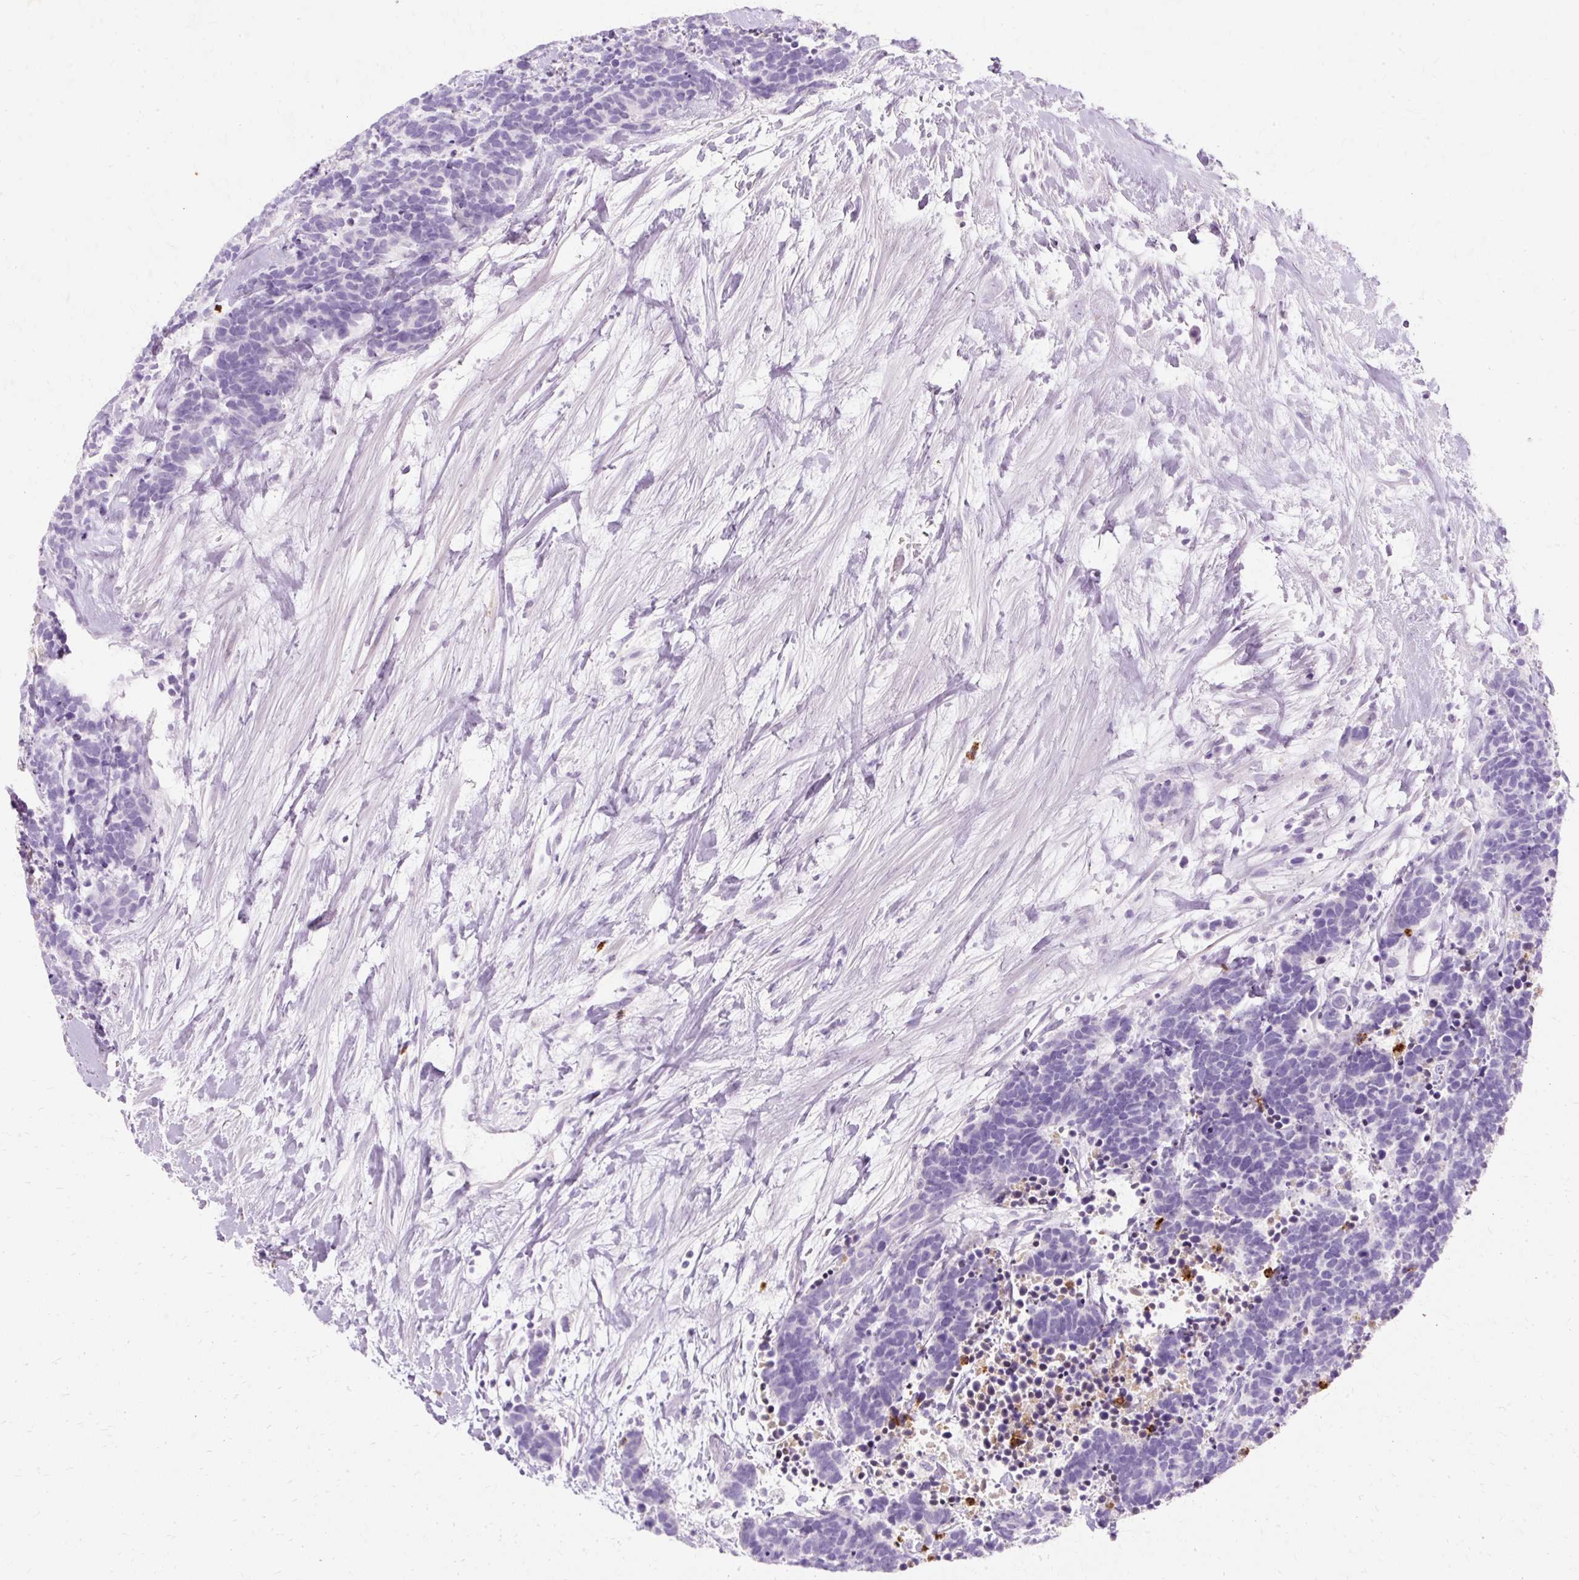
{"staining": {"intensity": "negative", "quantity": "none", "location": "none"}, "tissue": "carcinoid", "cell_type": "Tumor cells", "image_type": "cancer", "snomed": [{"axis": "morphology", "description": "Carcinoma, NOS"}, {"axis": "morphology", "description": "Carcinoid, malignant, NOS"}, {"axis": "topography", "description": "Prostate"}], "caption": "A high-resolution image shows IHC staining of carcinoid, which demonstrates no significant staining in tumor cells. The staining was performed using DAB (3,3'-diaminobenzidine) to visualize the protein expression in brown, while the nuclei were stained in blue with hematoxylin (Magnification: 20x).", "gene": "DEFA1", "patient": {"sex": "male", "age": 57}}